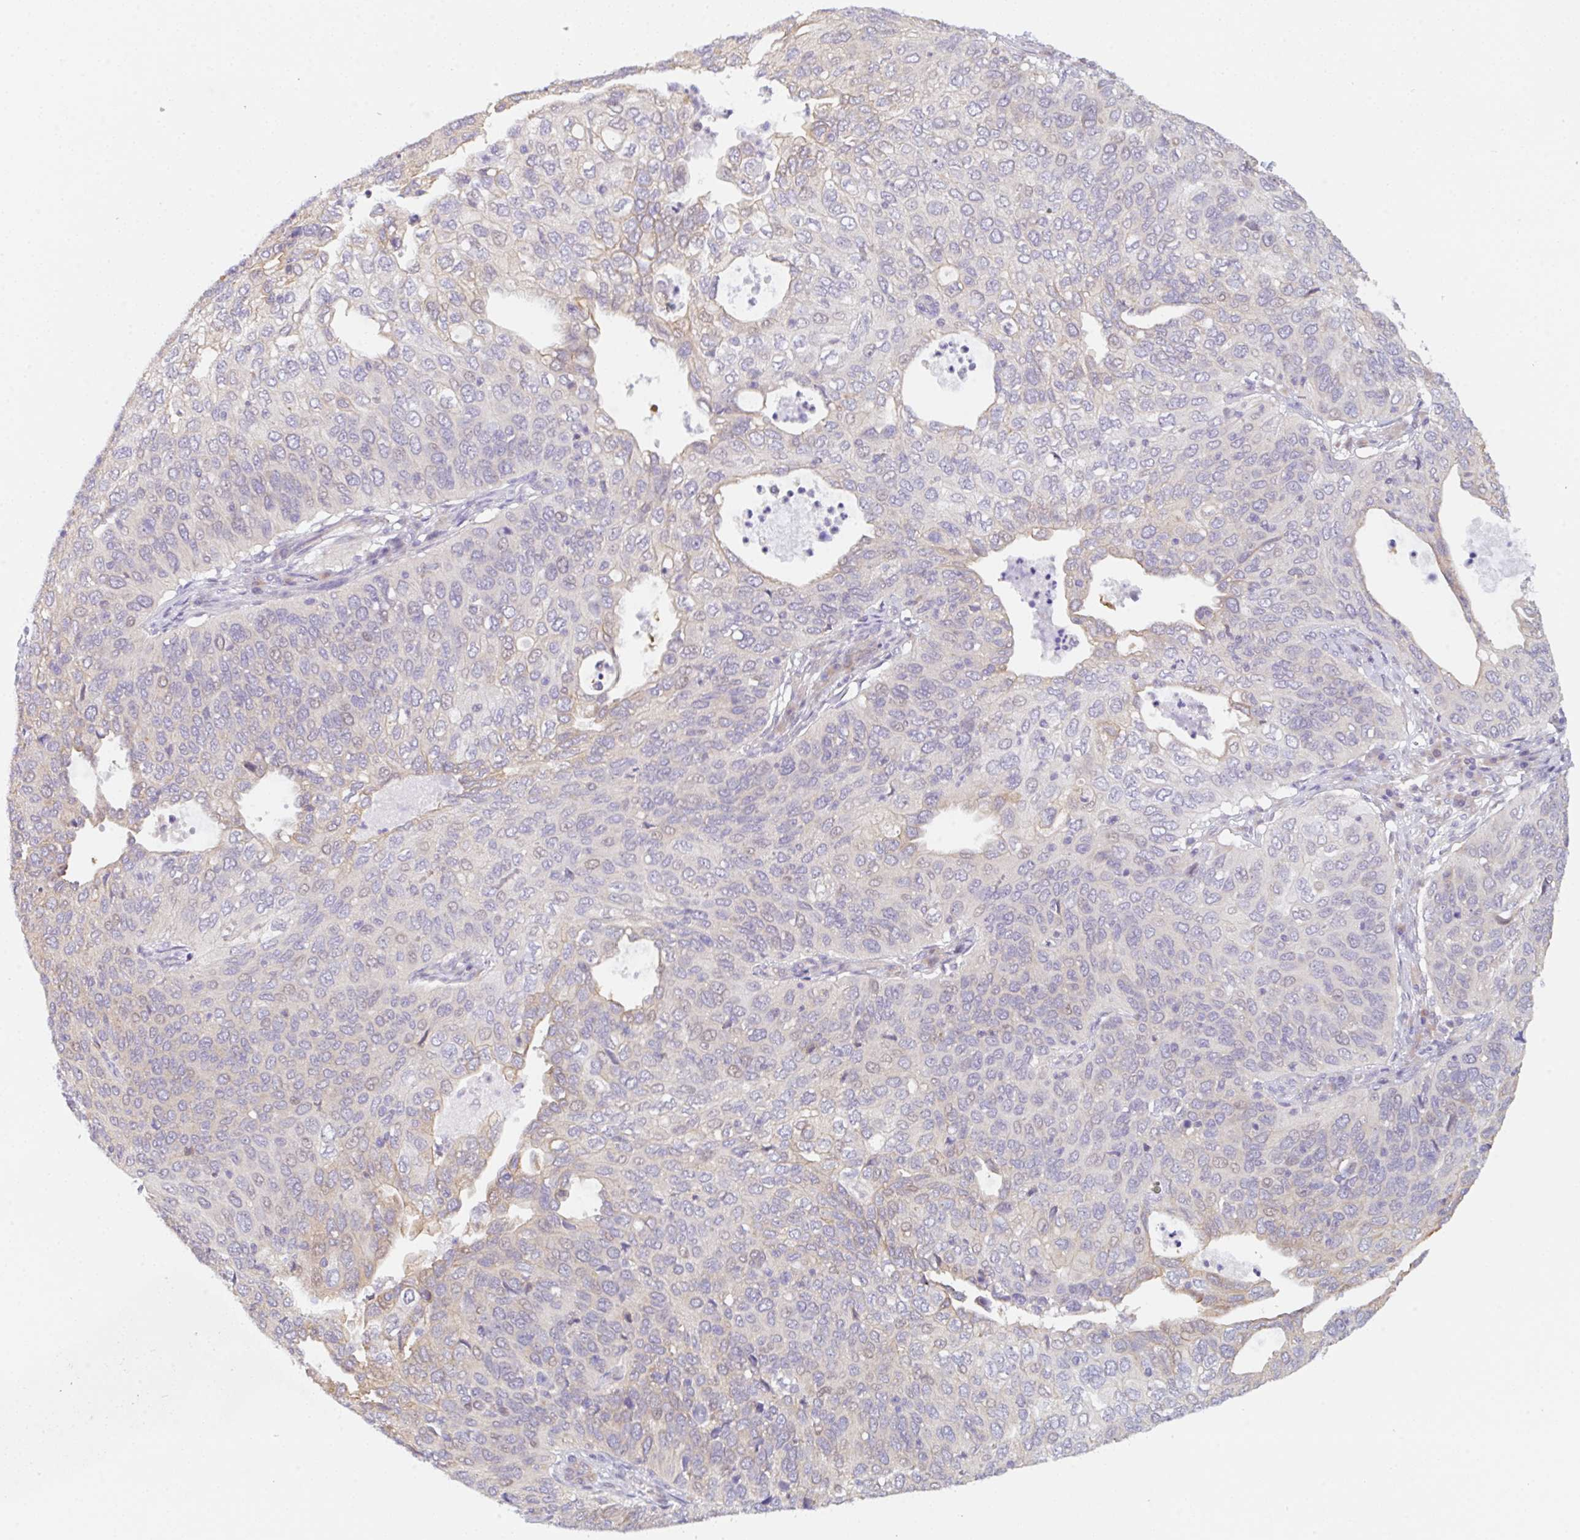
{"staining": {"intensity": "negative", "quantity": "none", "location": "none"}, "tissue": "cervical cancer", "cell_type": "Tumor cells", "image_type": "cancer", "snomed": [{"axis": "morphology", "description": "Squamous cell carcinoma, NOS"}, {"axis": "topography", "description": "Cervix"}], "caption": "This is an immunohistochemistry (IHC) micrograph of squamous cell carcinoma (cervical). There is no staining in tumor cells.", "gene": "TBPL2", "patient": {"sex": "female", "age": 36}}